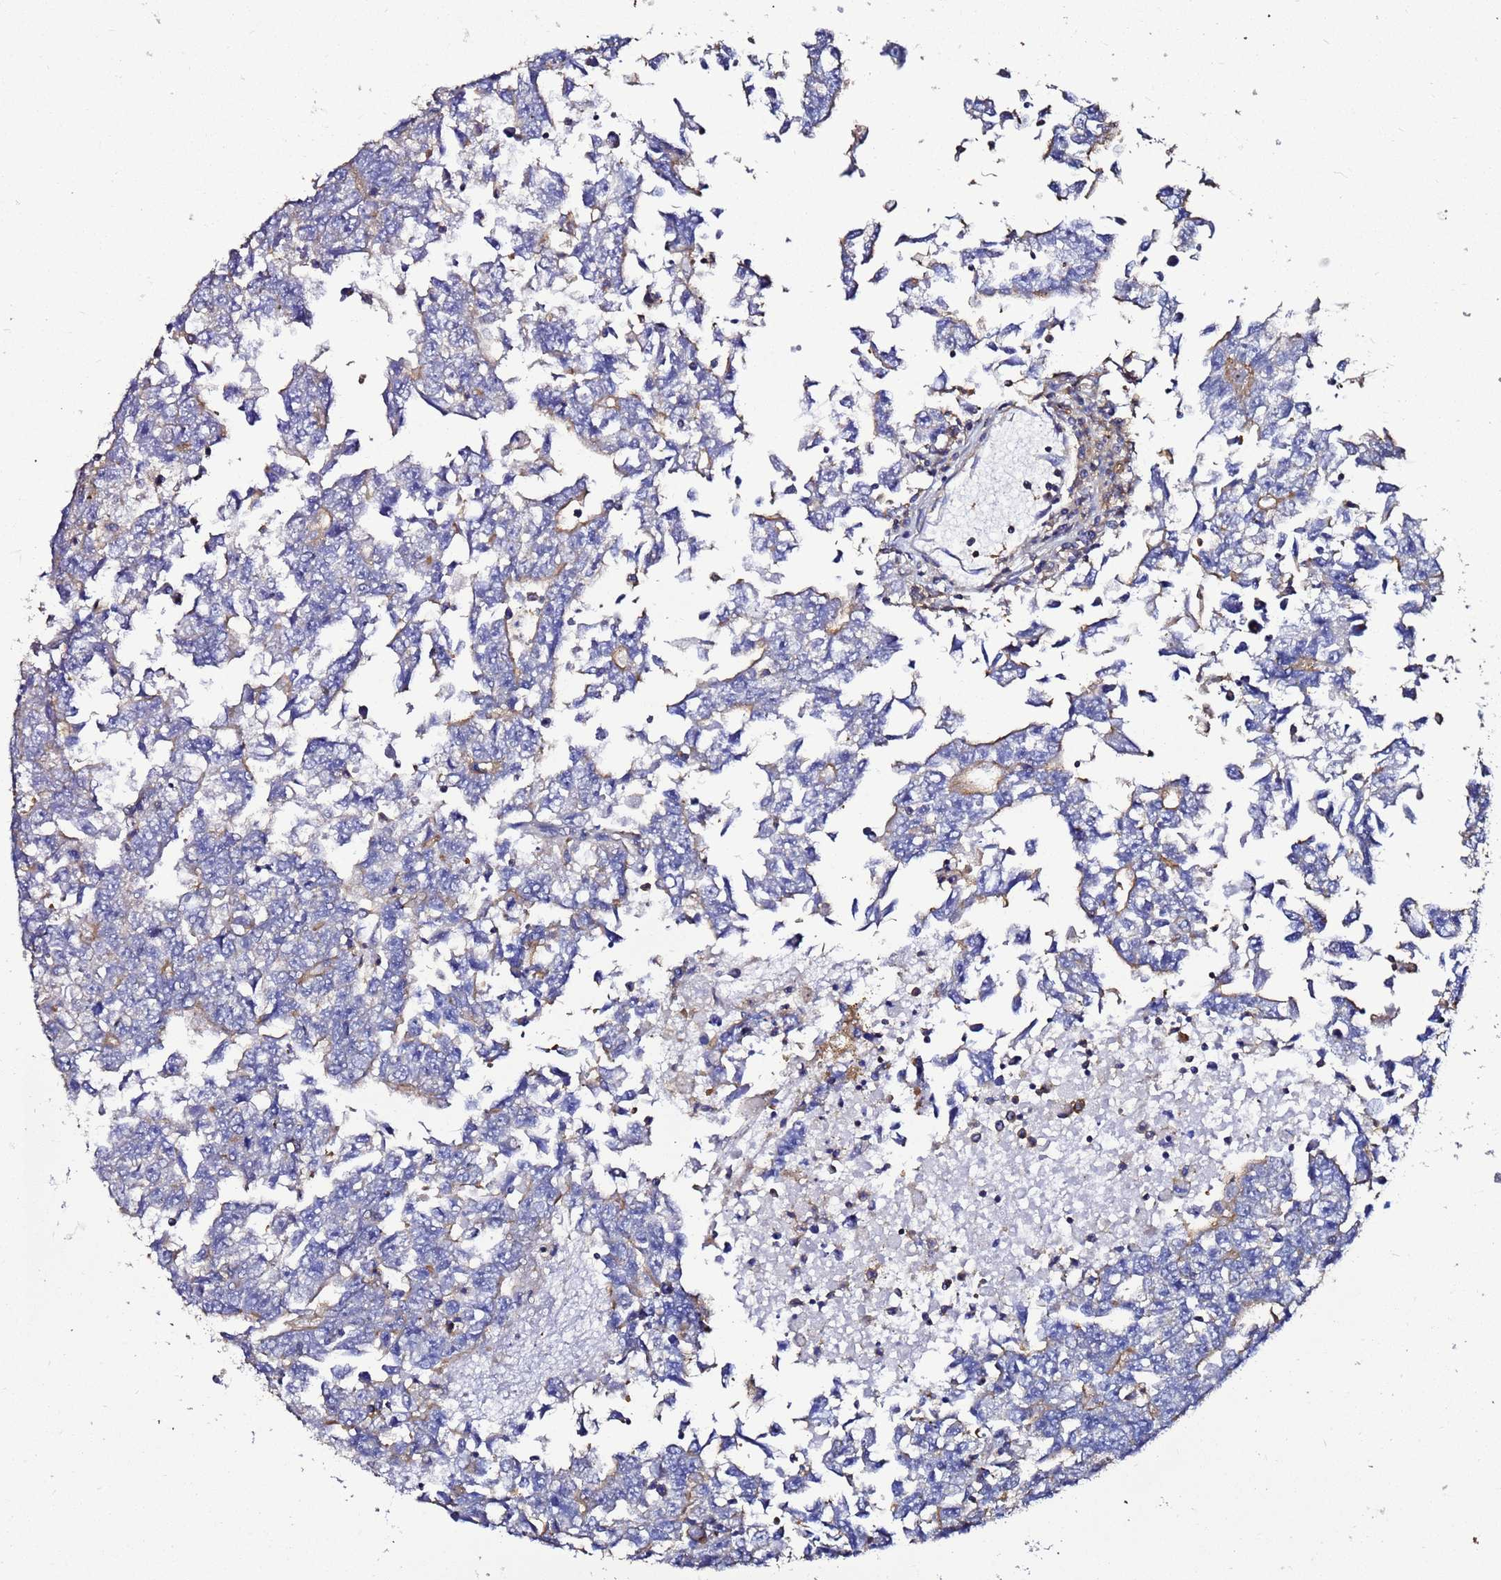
{"staining": {"intensity": "weak", "quantity": "<25%", "location": "cytoplasmic/membranous"}, "tissue": "testis cancer", "cell_type": "Tumor cells", "image_type": "cancer", "snomed": [{"axis": "morphology", "description": "Carcinoma, Embryonal, NOS"}, {"axis": "topography", "description": "Testis"}], "caption": "Immunohistochemistry (IHC) of human testis cancer demonstrates no staining in tumor cells. (DAB immunohistochemistry, high magnification).", "gene": "ACTB", "patient": {"sex": "male", "age": 25}}